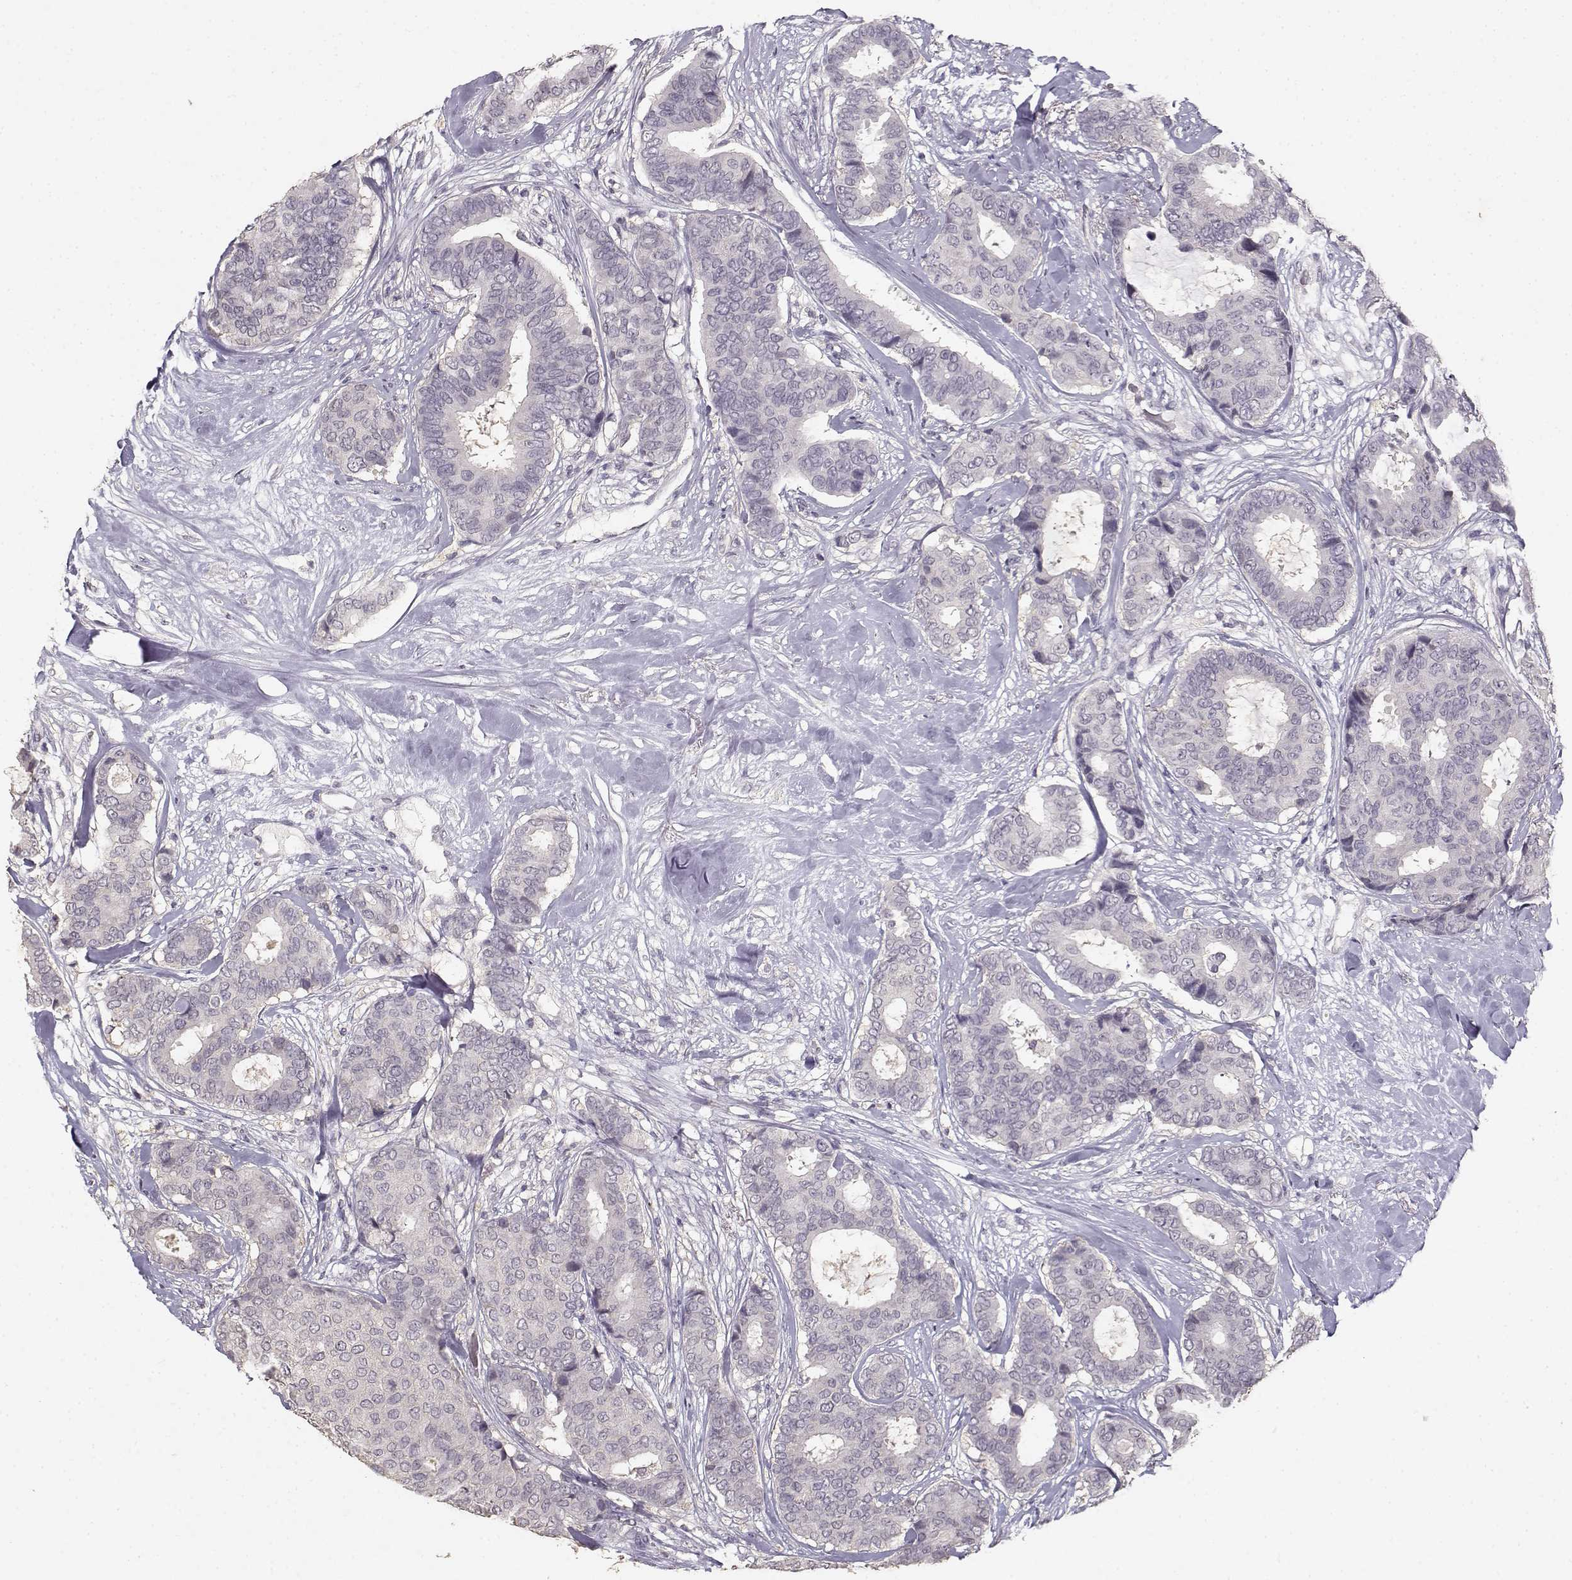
{"staining": {"intensity": "negative", "quantity": "none", "location": "none"}, "tissue": "breast cancer", "cell_type": "Tumor cells", "image_type": "cancer", "snomed": [{"axis": "morphology", "description": "Duct carcinoma"}, {"axis": "topography", "description": "Breast"}], "caption": "The immunohistochemistry (IHC) image has no significant positivity in tumor cells of breast cancer (infiltrating ductal carcinoma) tissue.", "gene": "UROC1", "patient": {"sex": "female", "age": 75}}